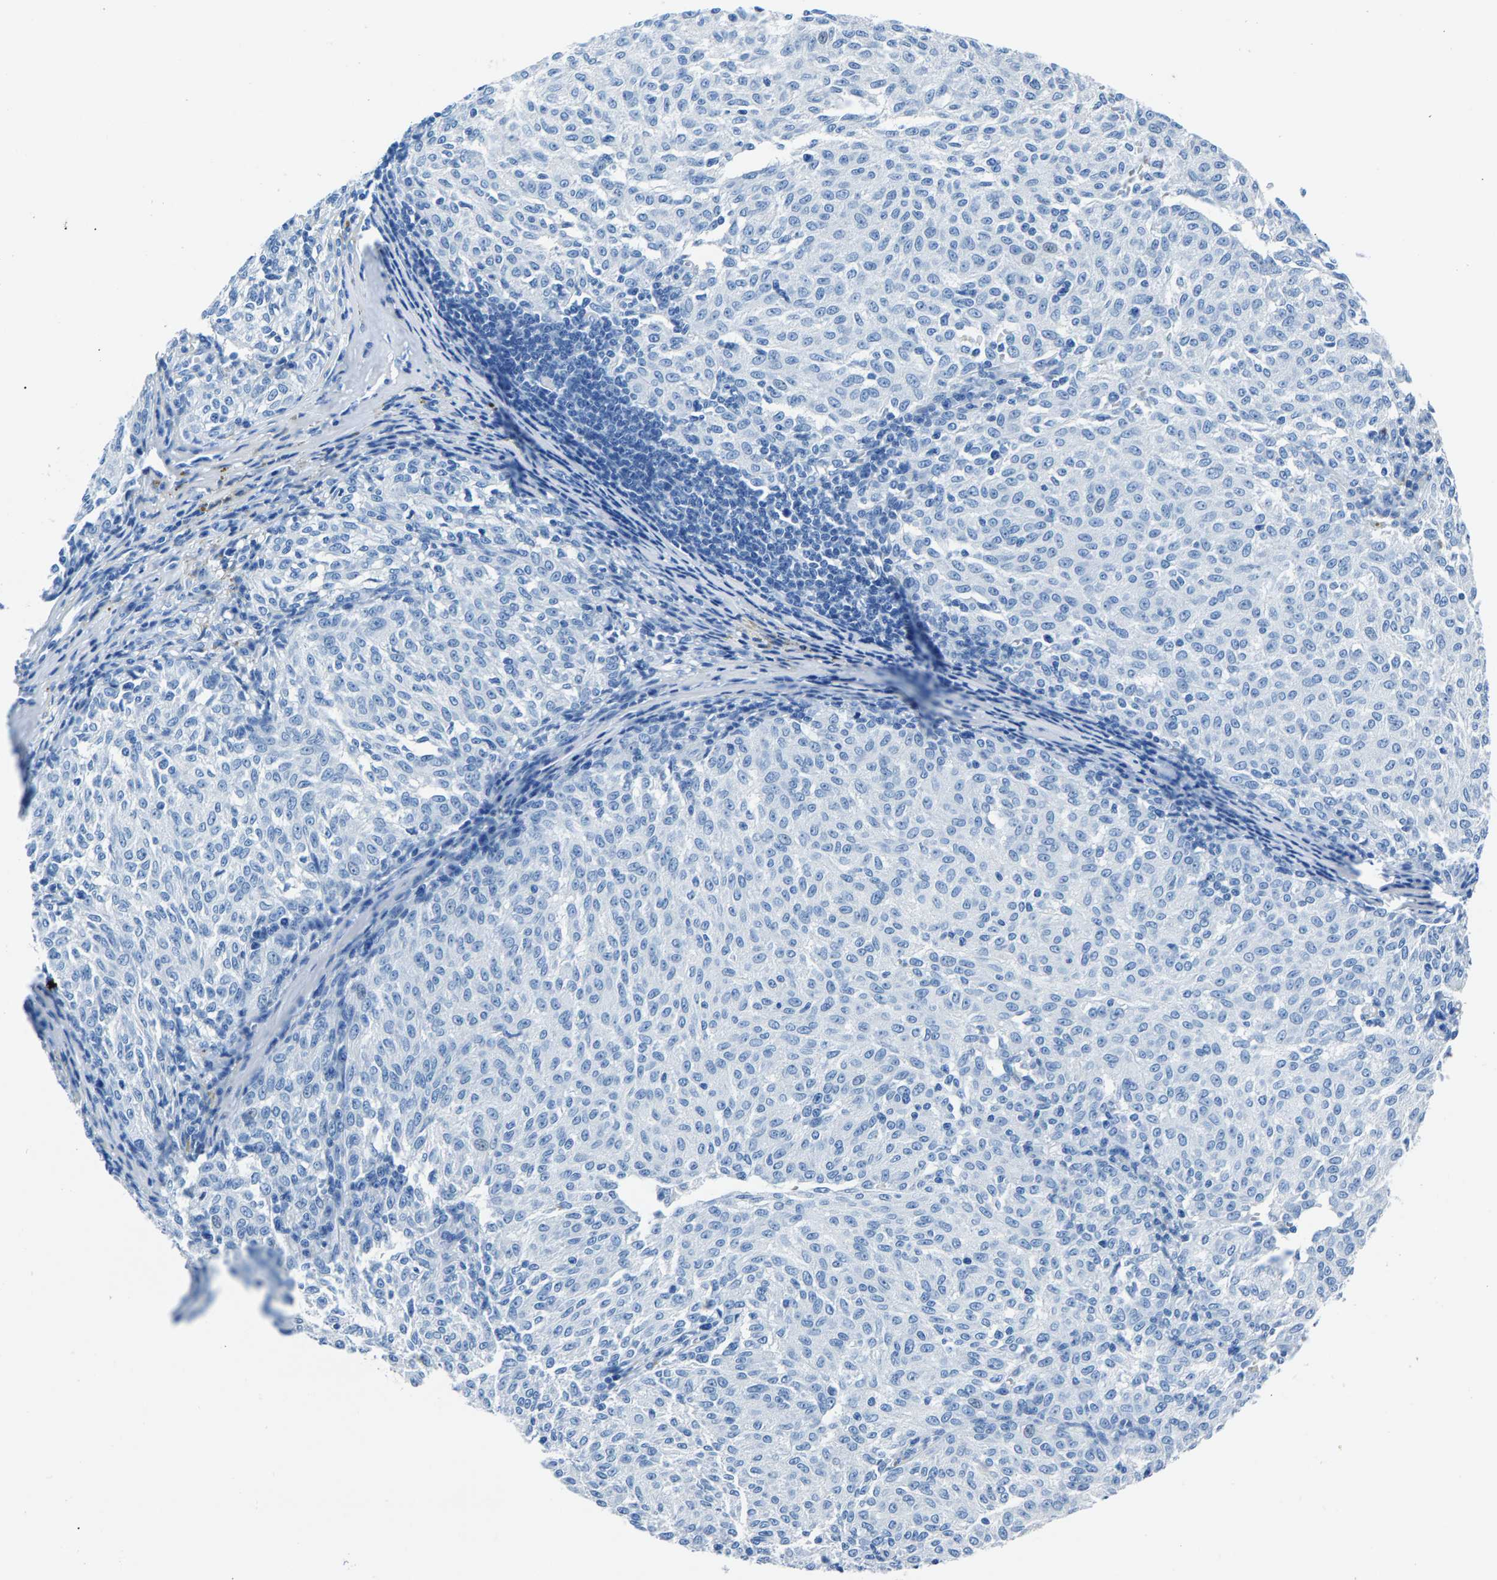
{"staining": {"intensity": "negative", "quantity": "none", "location": "none"}, "tissue": "melanoma", "cell_type": "Tumor cells", "image_type": "cancer", "snomed": [{"axis": "morphology", "description": "Malignant melanoma, NOS"}, {"axis": "topography", "description": "Skin"}], "caption": "IHC of human melanoma exhibits no positivity in tumor cells.", "gene": "CPS1", "patient": {"sex": "female", "age": 72}}